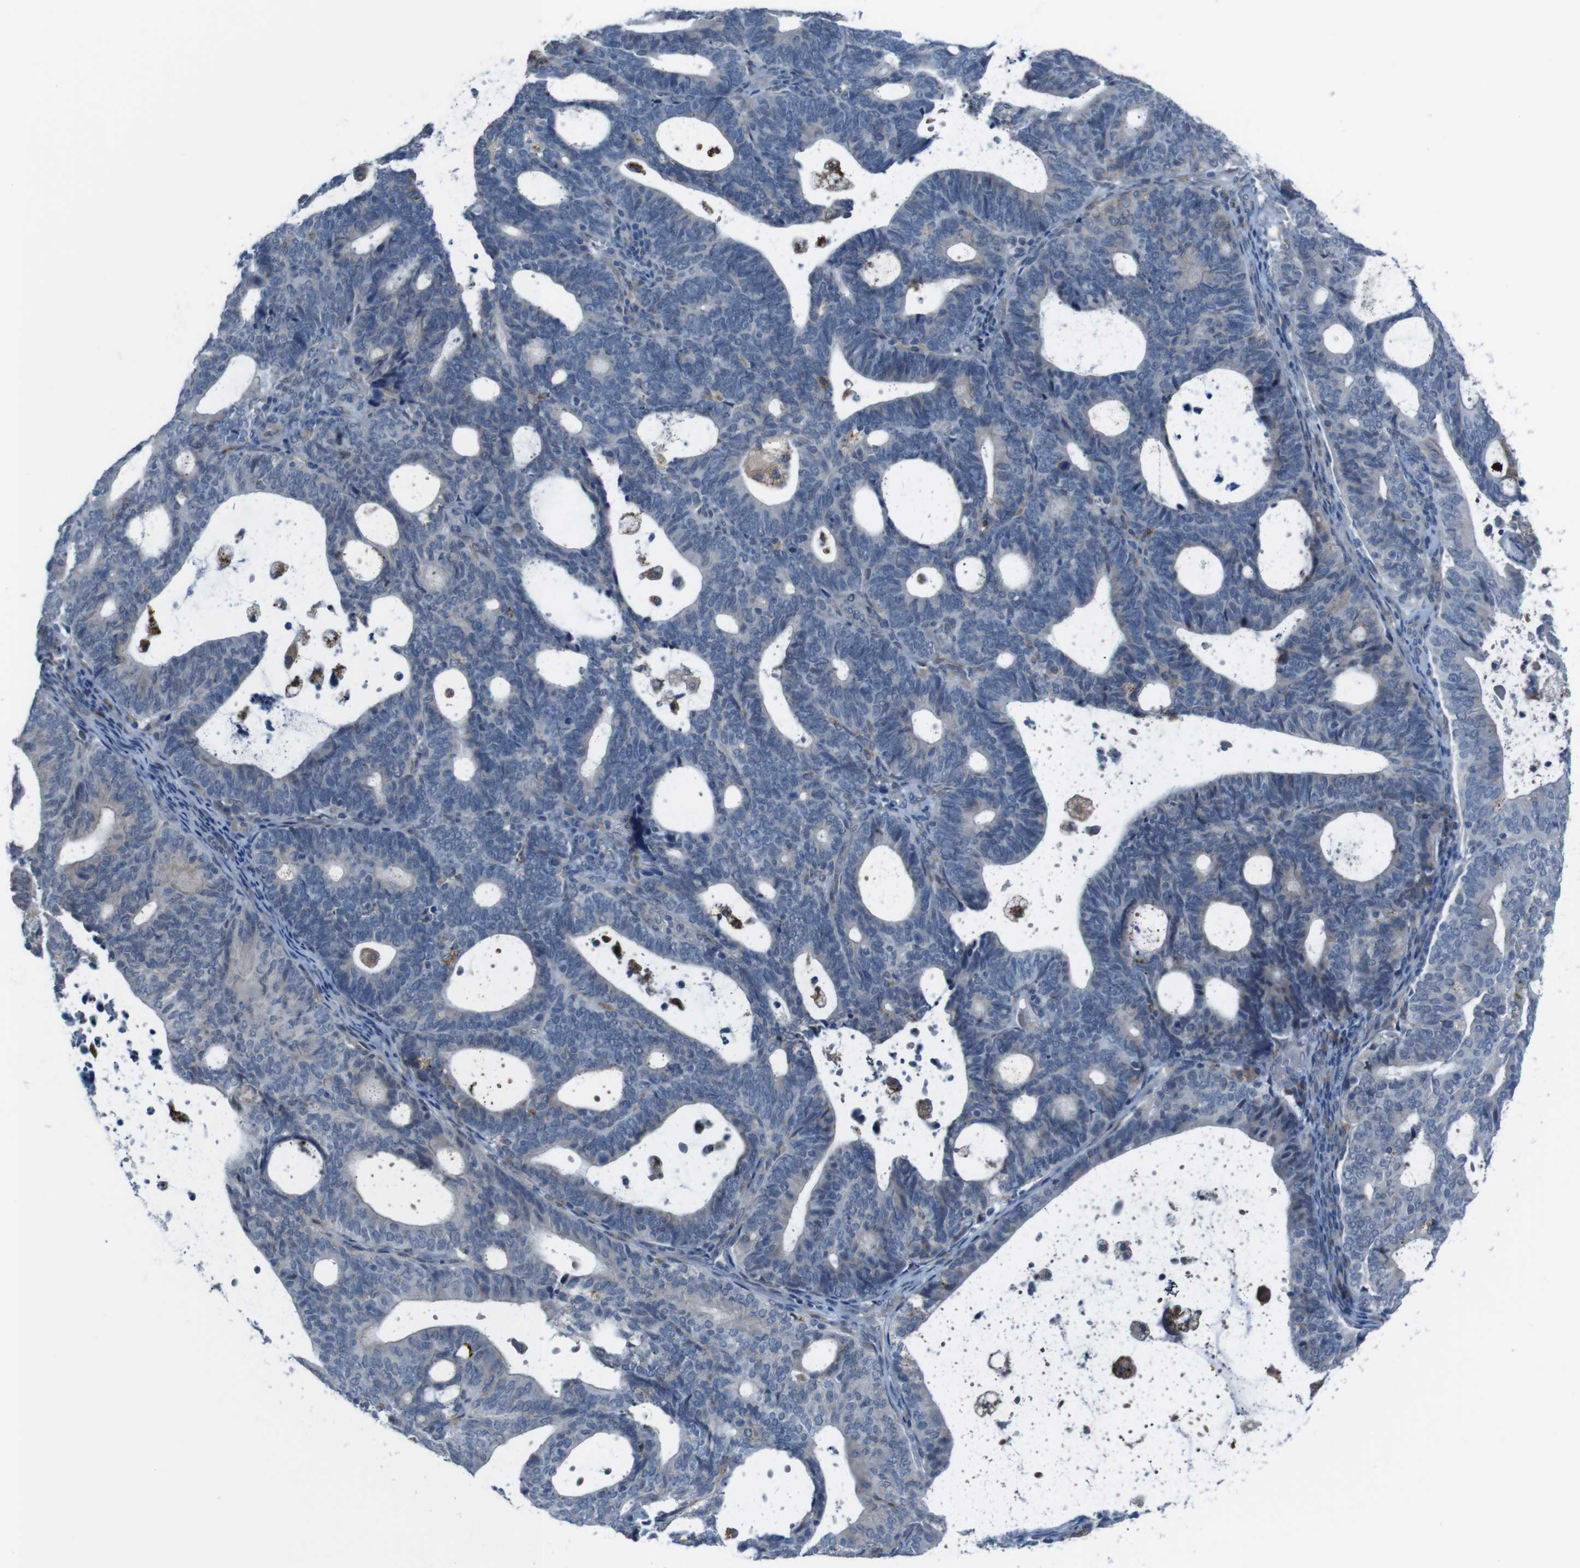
{"staining": {"intensity": "weak", "quantity": "<25%", "location": "cytoplasmic/membranous"}, "tissue": "endometrial cancer", "cell_type": "Tumor cells", "image_type": "cancer", "snomed": [{"axis": "morphology", "description": "Adenocarcinoma, NOS"}, {"axis": "topography", "description": "Uterus"}], "caption": "Immunohistochemical staining of human endometrial cancer (adenocarcinoma) exhibits no significant expression in tumor cells.", "gene": "CDH22", "patient": {"sex": "female", "age": 83}}